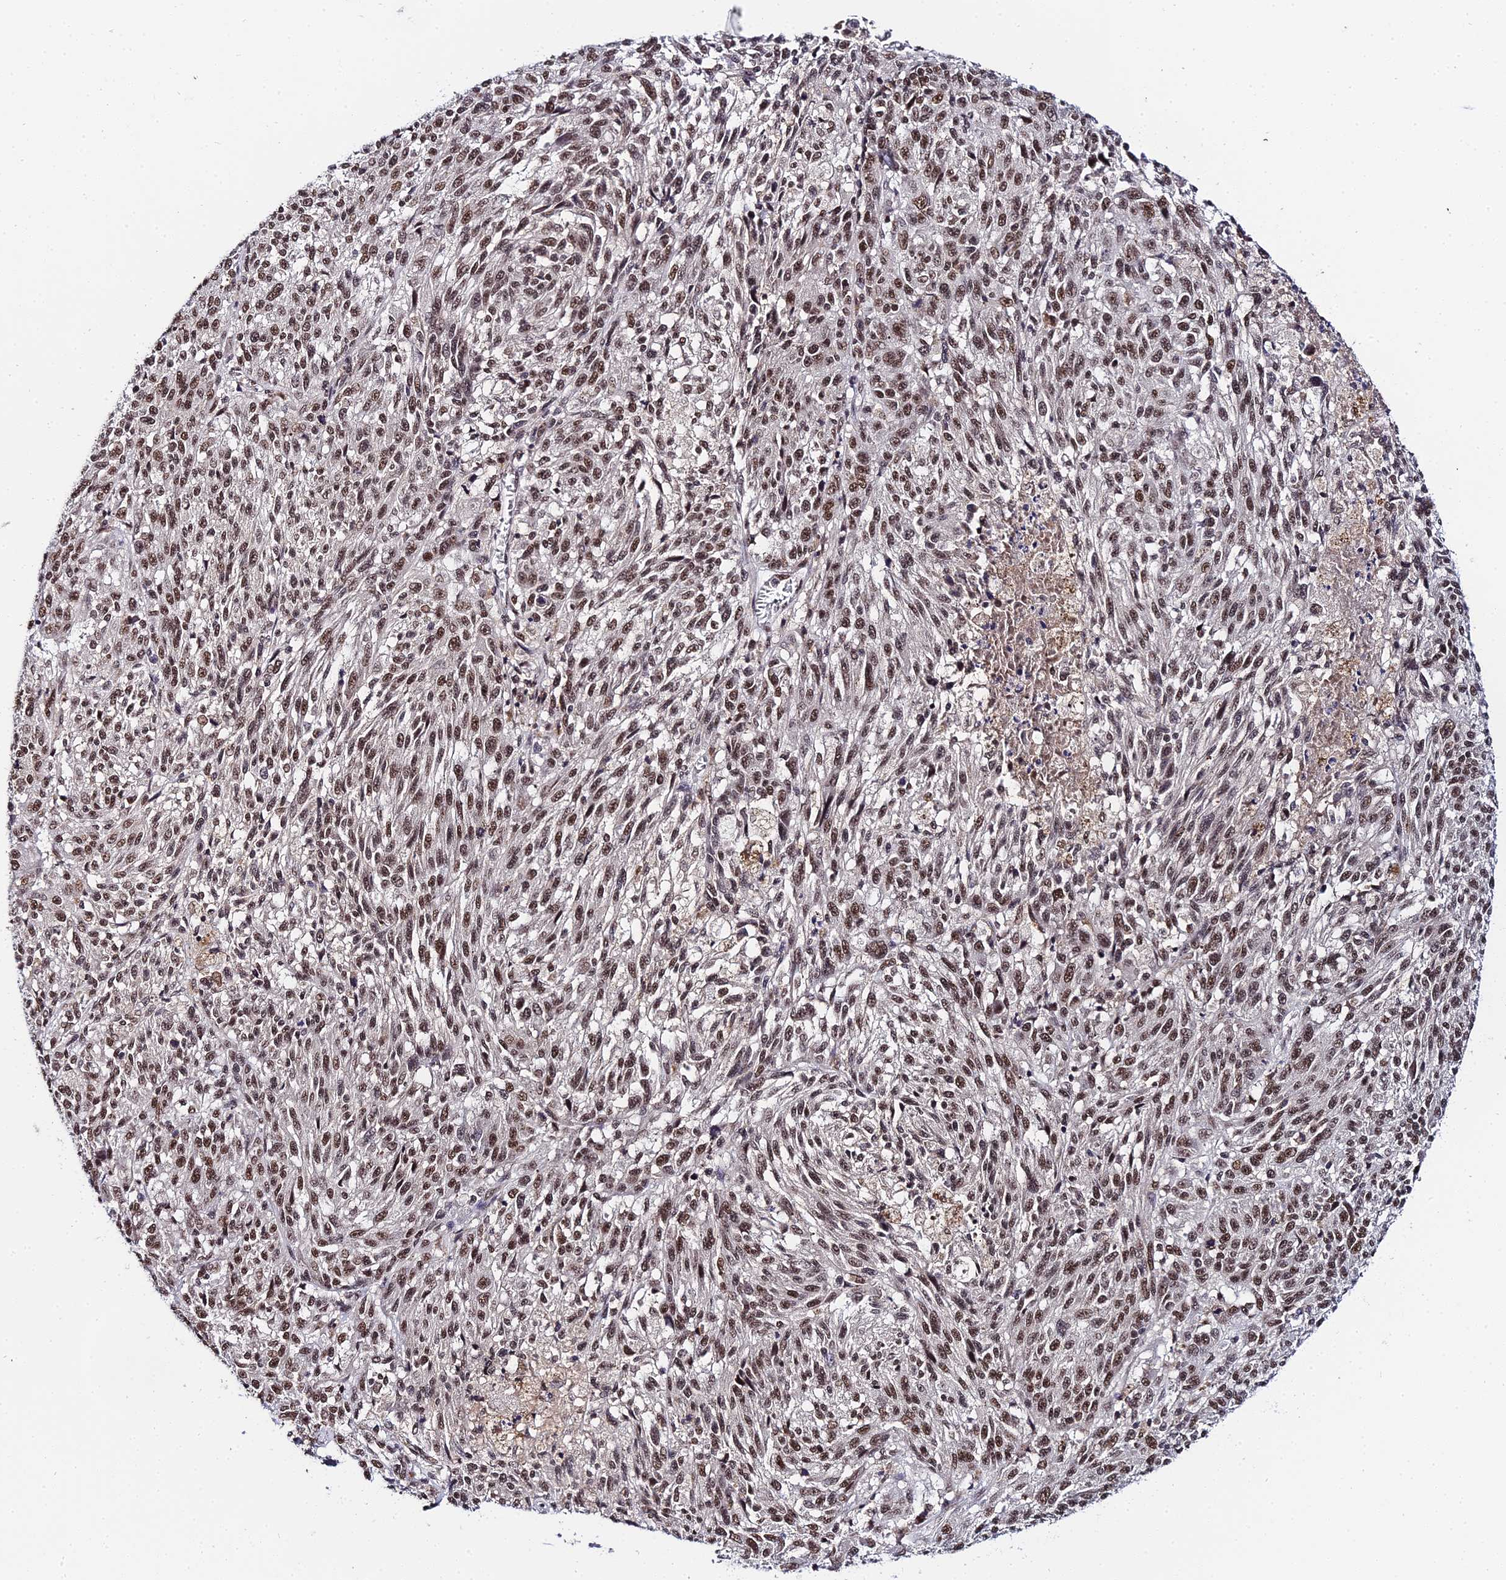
{"staining": {"intensity": "strong", "quantity": ">75%", "location": "nuclear"}, "tissue": "melanoma", "cell_type": "Tumor cells", "image_type": "cancer", "snomed": [{"axis": "morphology", "description": "Malignant melanoma, NOS"}, {"axis": "topography", "description": "Skin"}], "caption": "Protein expression analysis of human melanoma reveals strong nuclear staining in about >75% of tumor cells. The staining was performed using DAB to visualize the protein expression in brown, while the nuclei were stained in blue with hematoxylin (Magnification: 20x).", "gene": "EXOSC3", "patient": {"sex": "male", "age": 53}}